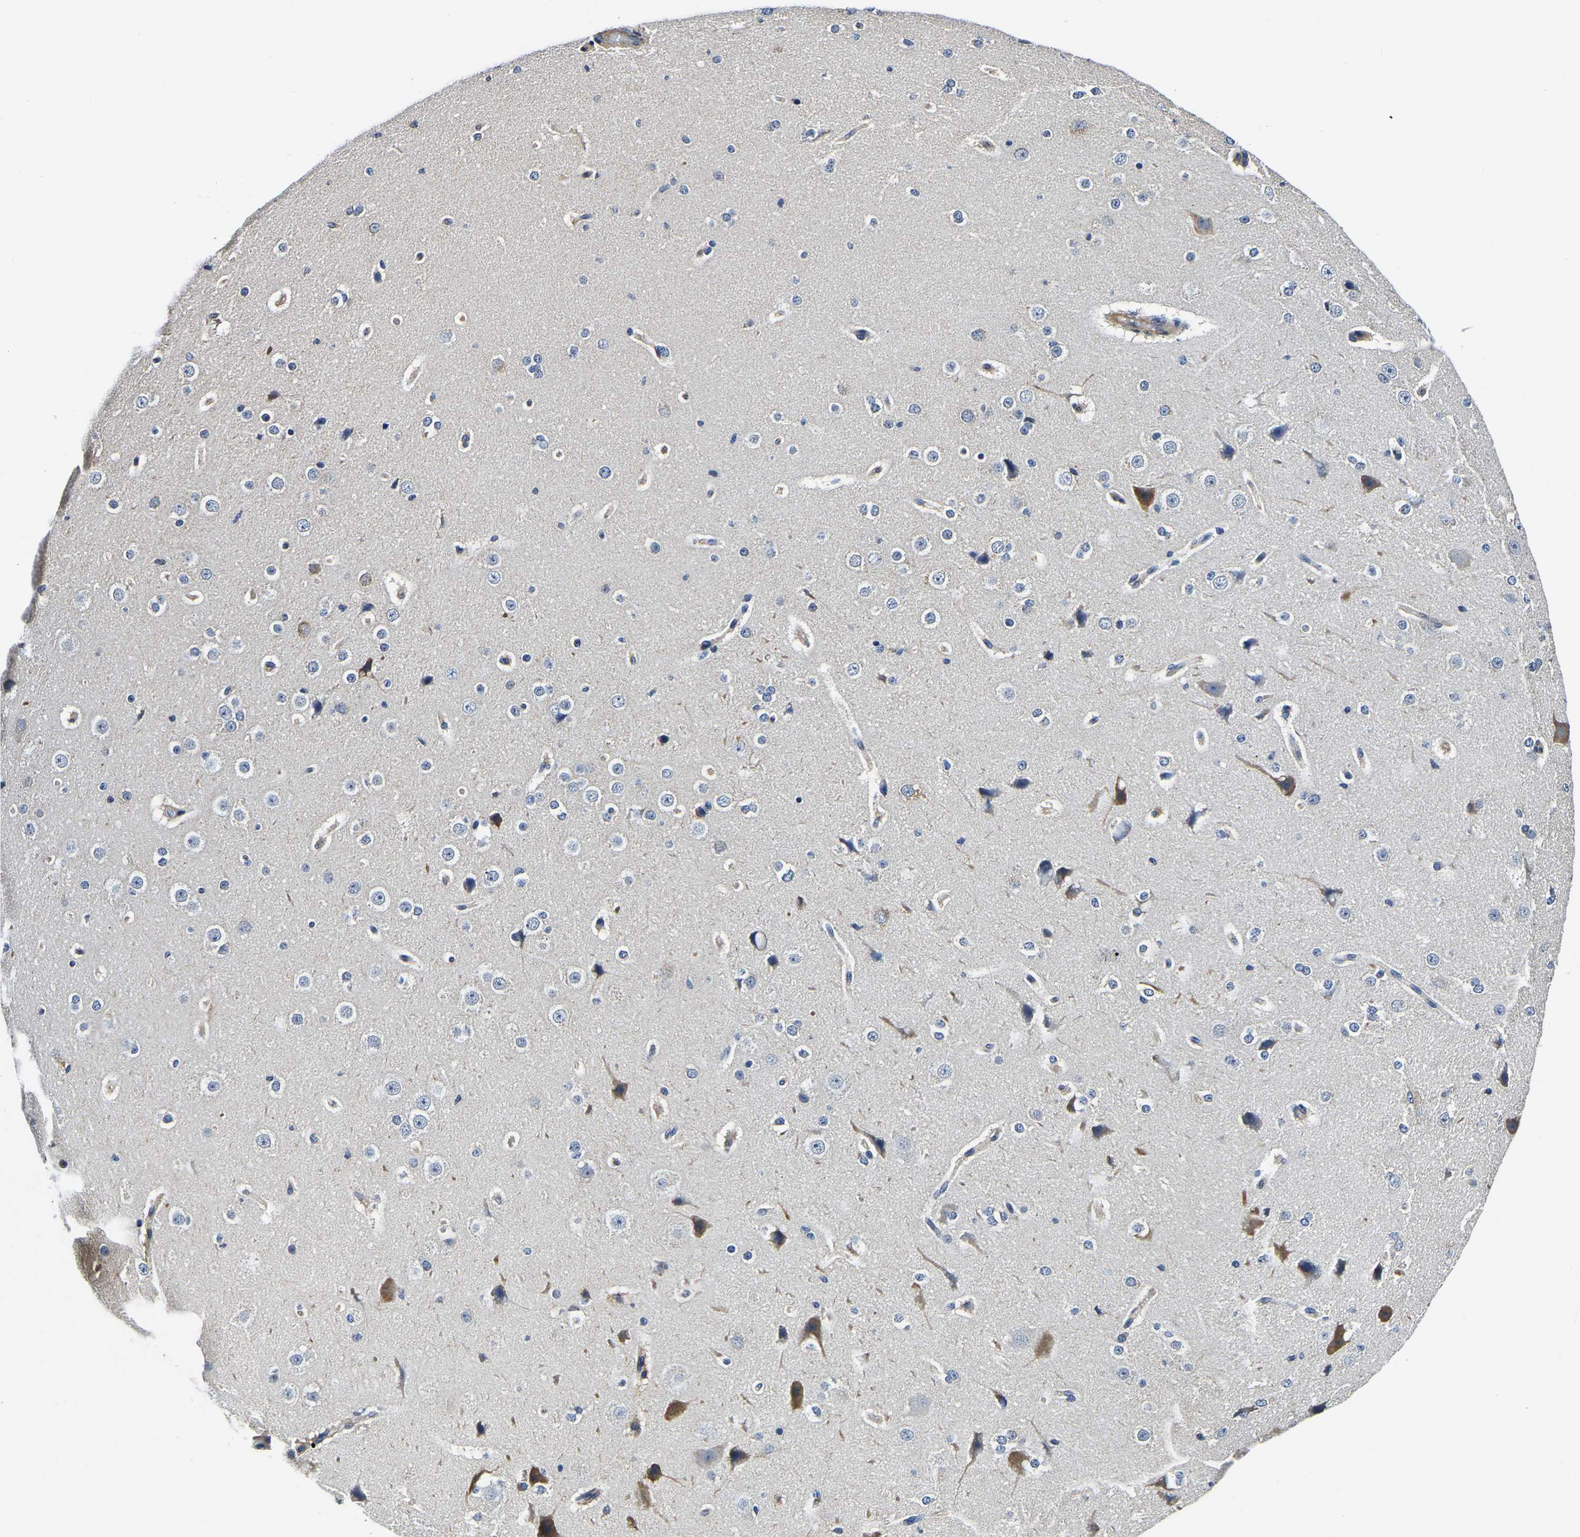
{"staining": {"intensity": "weak", "quantity": ">75%", "location": "cytoplasmic/membranous"}, "tissue": "cerebral cortex", "cell_type": "Endothelial cells", "image_type": "normal", "snomed": [{"axis": "morphology", "description": "Normal tissue, NOS"}, {"axis": "morphology", "description": "Developmental malformation"}, {"axis": "topography", "description": "Cerebral cortex"}], "caption": "Immunohistochemical staining of benign cerebral cortex demonstrates low levels of weak cytoplasmic/membranous positivity in about >75% of endothelial cells. (Stains: DAB (3,3'-diaminobenzidine) in brown, nuclei in blue, Microscopy: brightfield microscopy at high magnification).", "gene": "KCTD17", "patient": {"sex": "female", "age": 30}}